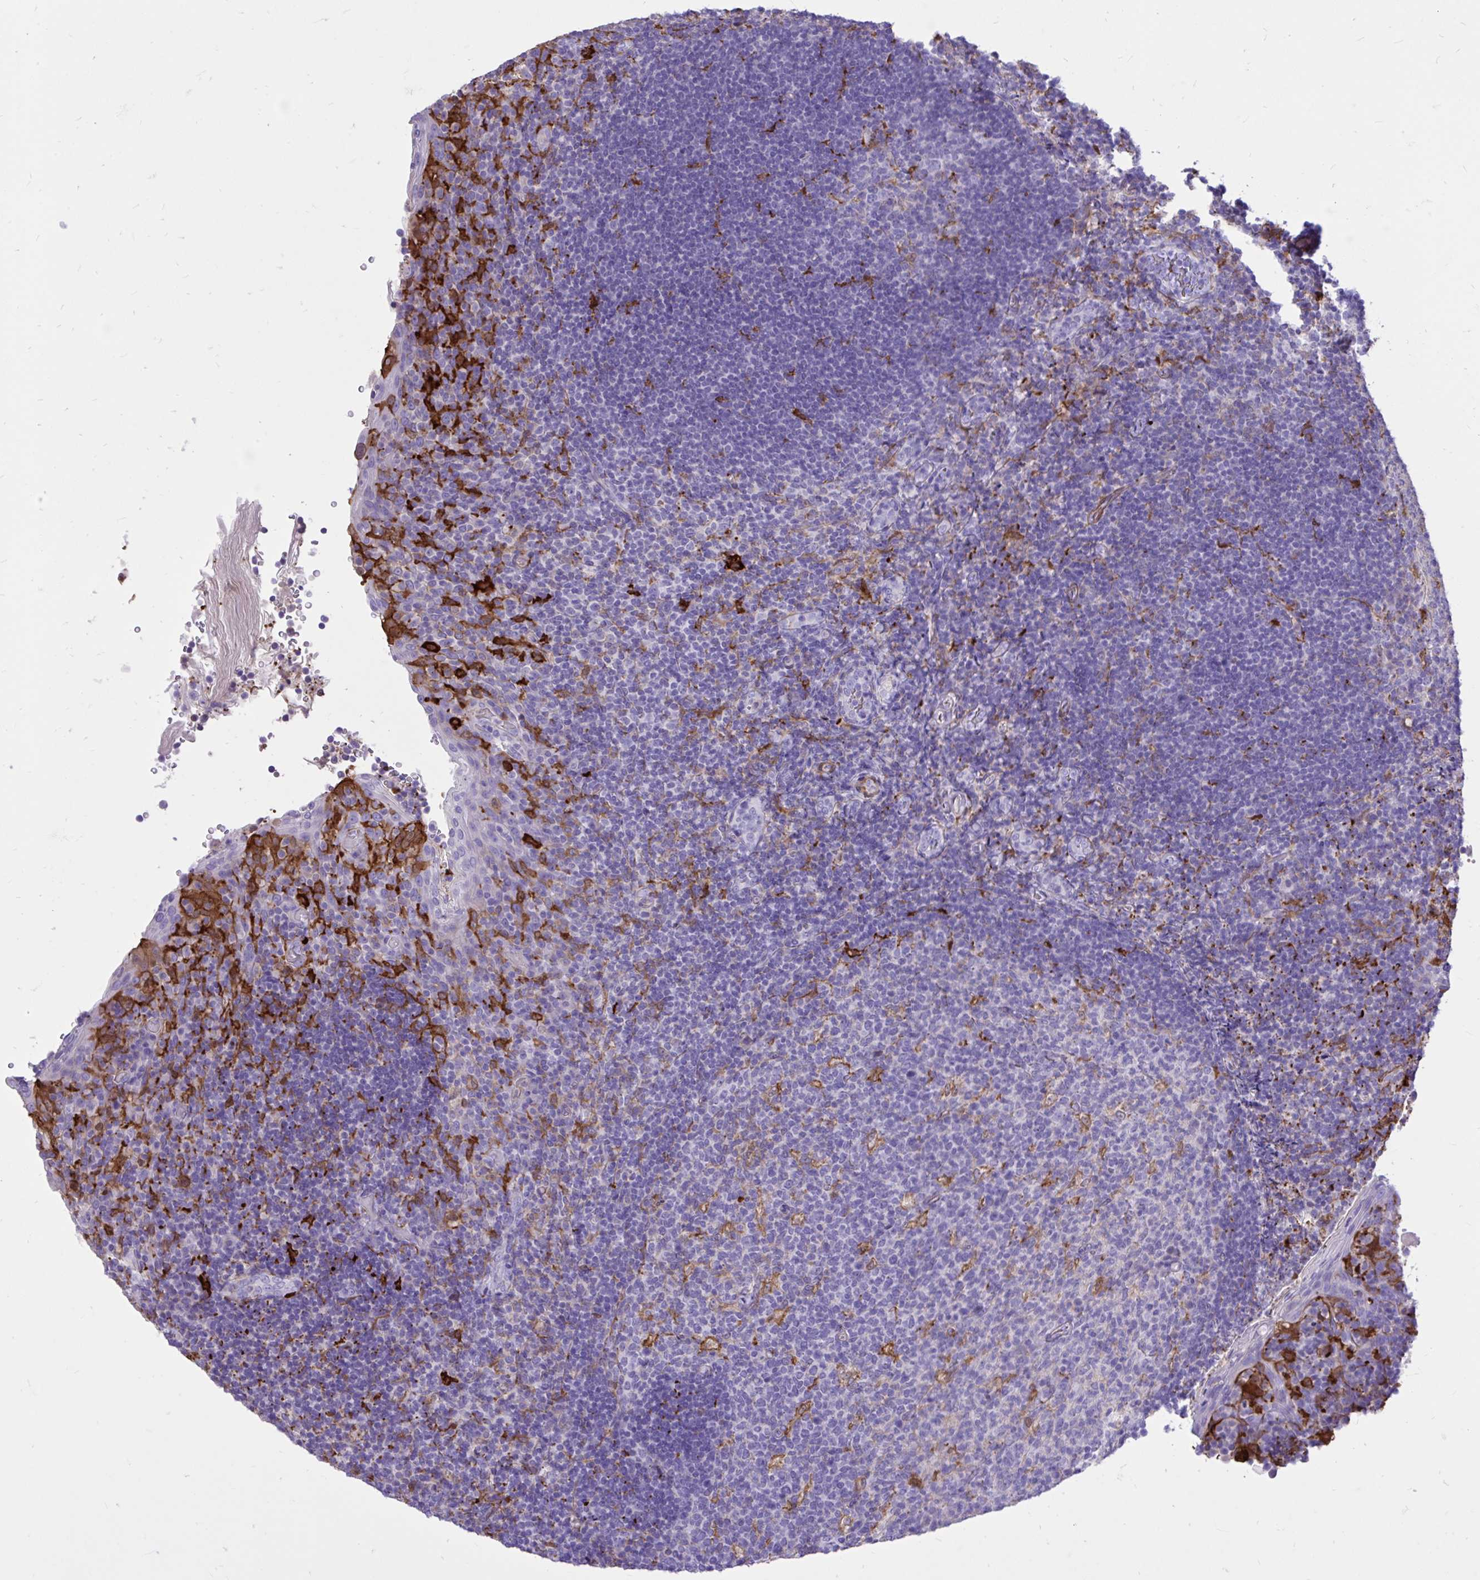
{"staining": {"intensity": "moderate", "quantity": "<25%", "location": "cytoplasmic/membranous"}, "tissue": "tonsil", "cell_type": "Germinal center cells", "image_type": "normal", "snomed": [{"axis": "morphology", "description": "Normal tissue, NOS"}, {"axis": "topography", "description": "Tonsil"}], "caption": "Protein staining of normal tonsil reveals moderate cytoplasmic/membranous positivity in about <25% of germinal center cells. (Brightfield microscopy of DAB IHC at high magnification).", "gene": "TLR7", "patient": {"sex": "female", "age": 10}}